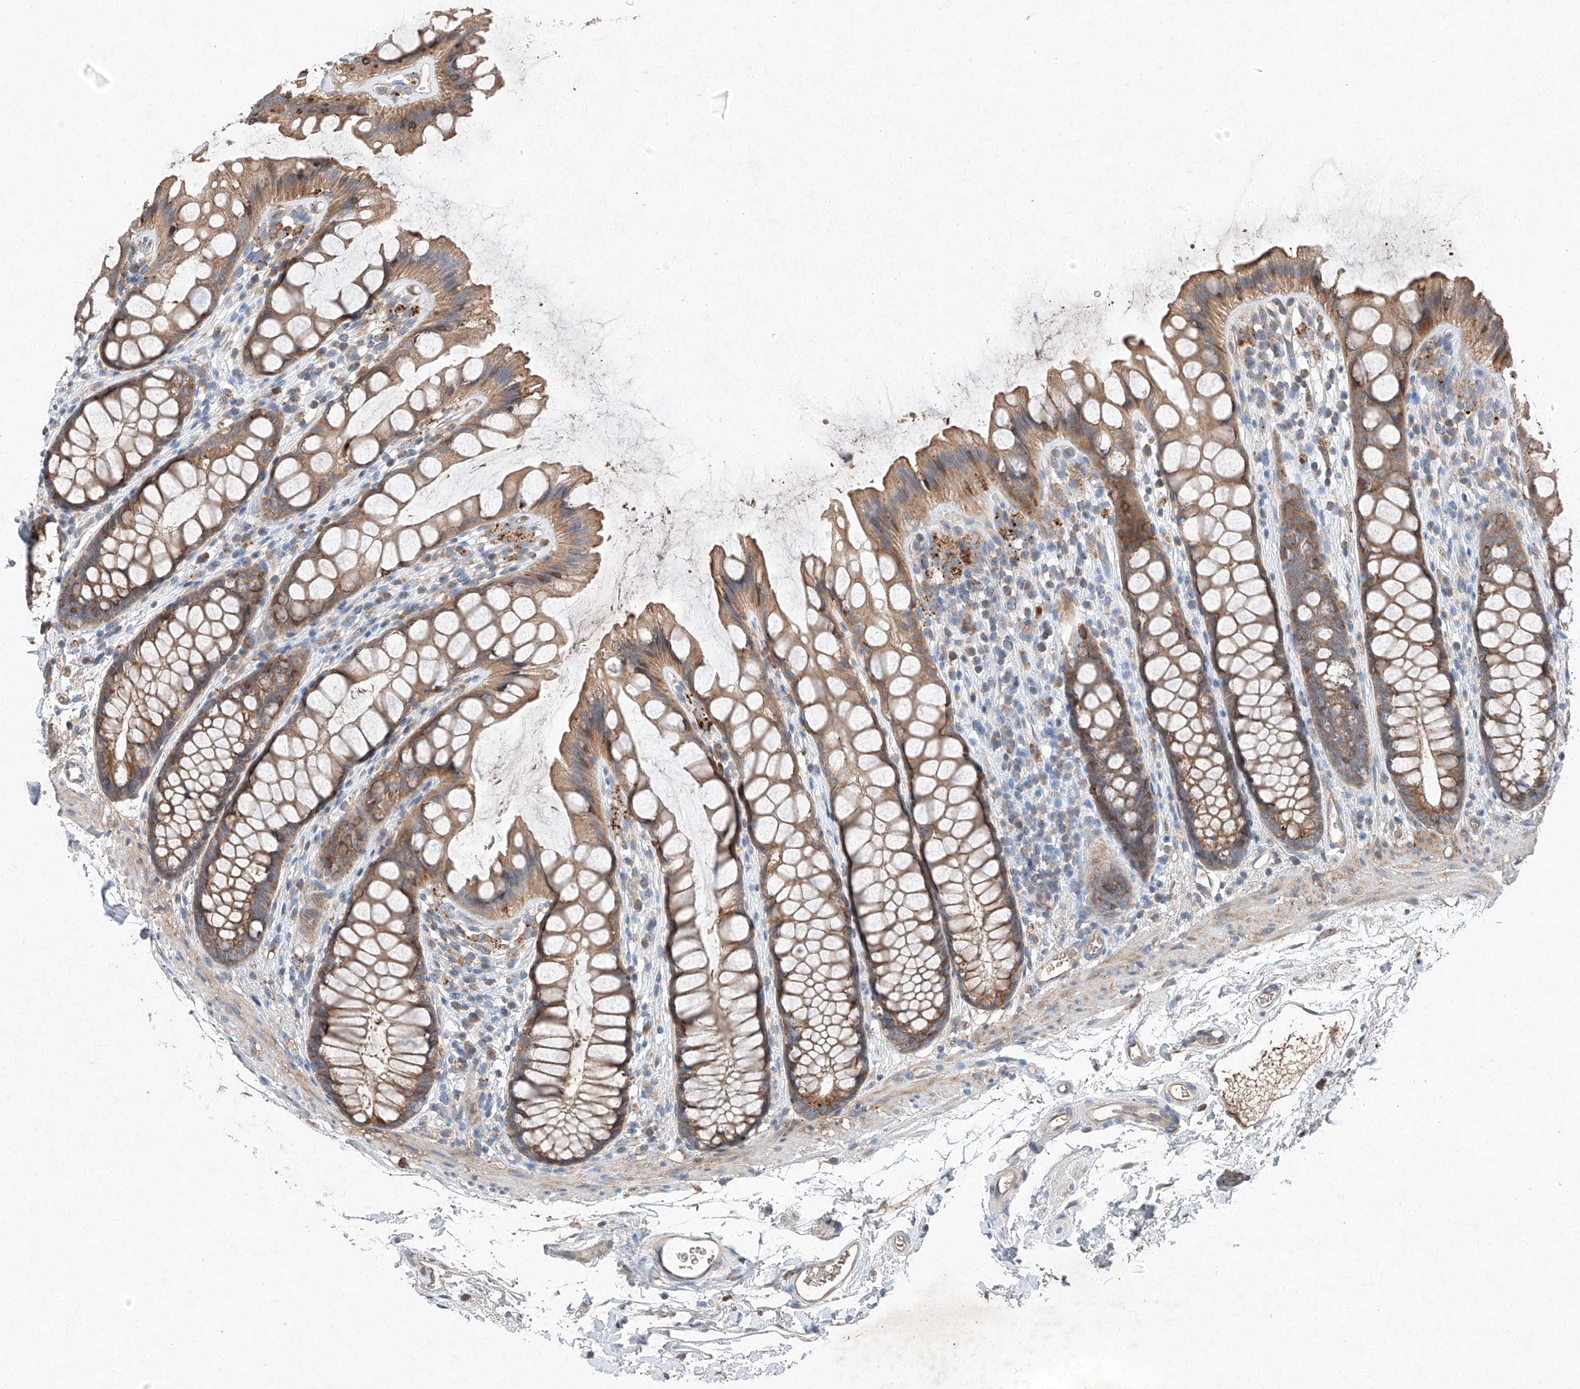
{"staining": {"intensity": "moderate", "quantity": ">75%", "location": "cytoplasmic/membranous"}, "tissue": "rectum", "cell_type": "Glandular cells", "image_type": "normal", "snomed": [{"axis": "morphology", "description": "Normal tissue, NOS"}, {"axis": "topography", "description": "Rectum"}], "caption": "Benign rectum displays moderate cytoplasmic/membranous staining in about >75% of glandular cells Using DAB (3,3'-diaminobenzidine) (brown) and hematoxylin (blue) stains, captured at high magnification using brightfield microscopy..", "gene": "RUSC1", "patient": {"sex": "female", "age": 65}}